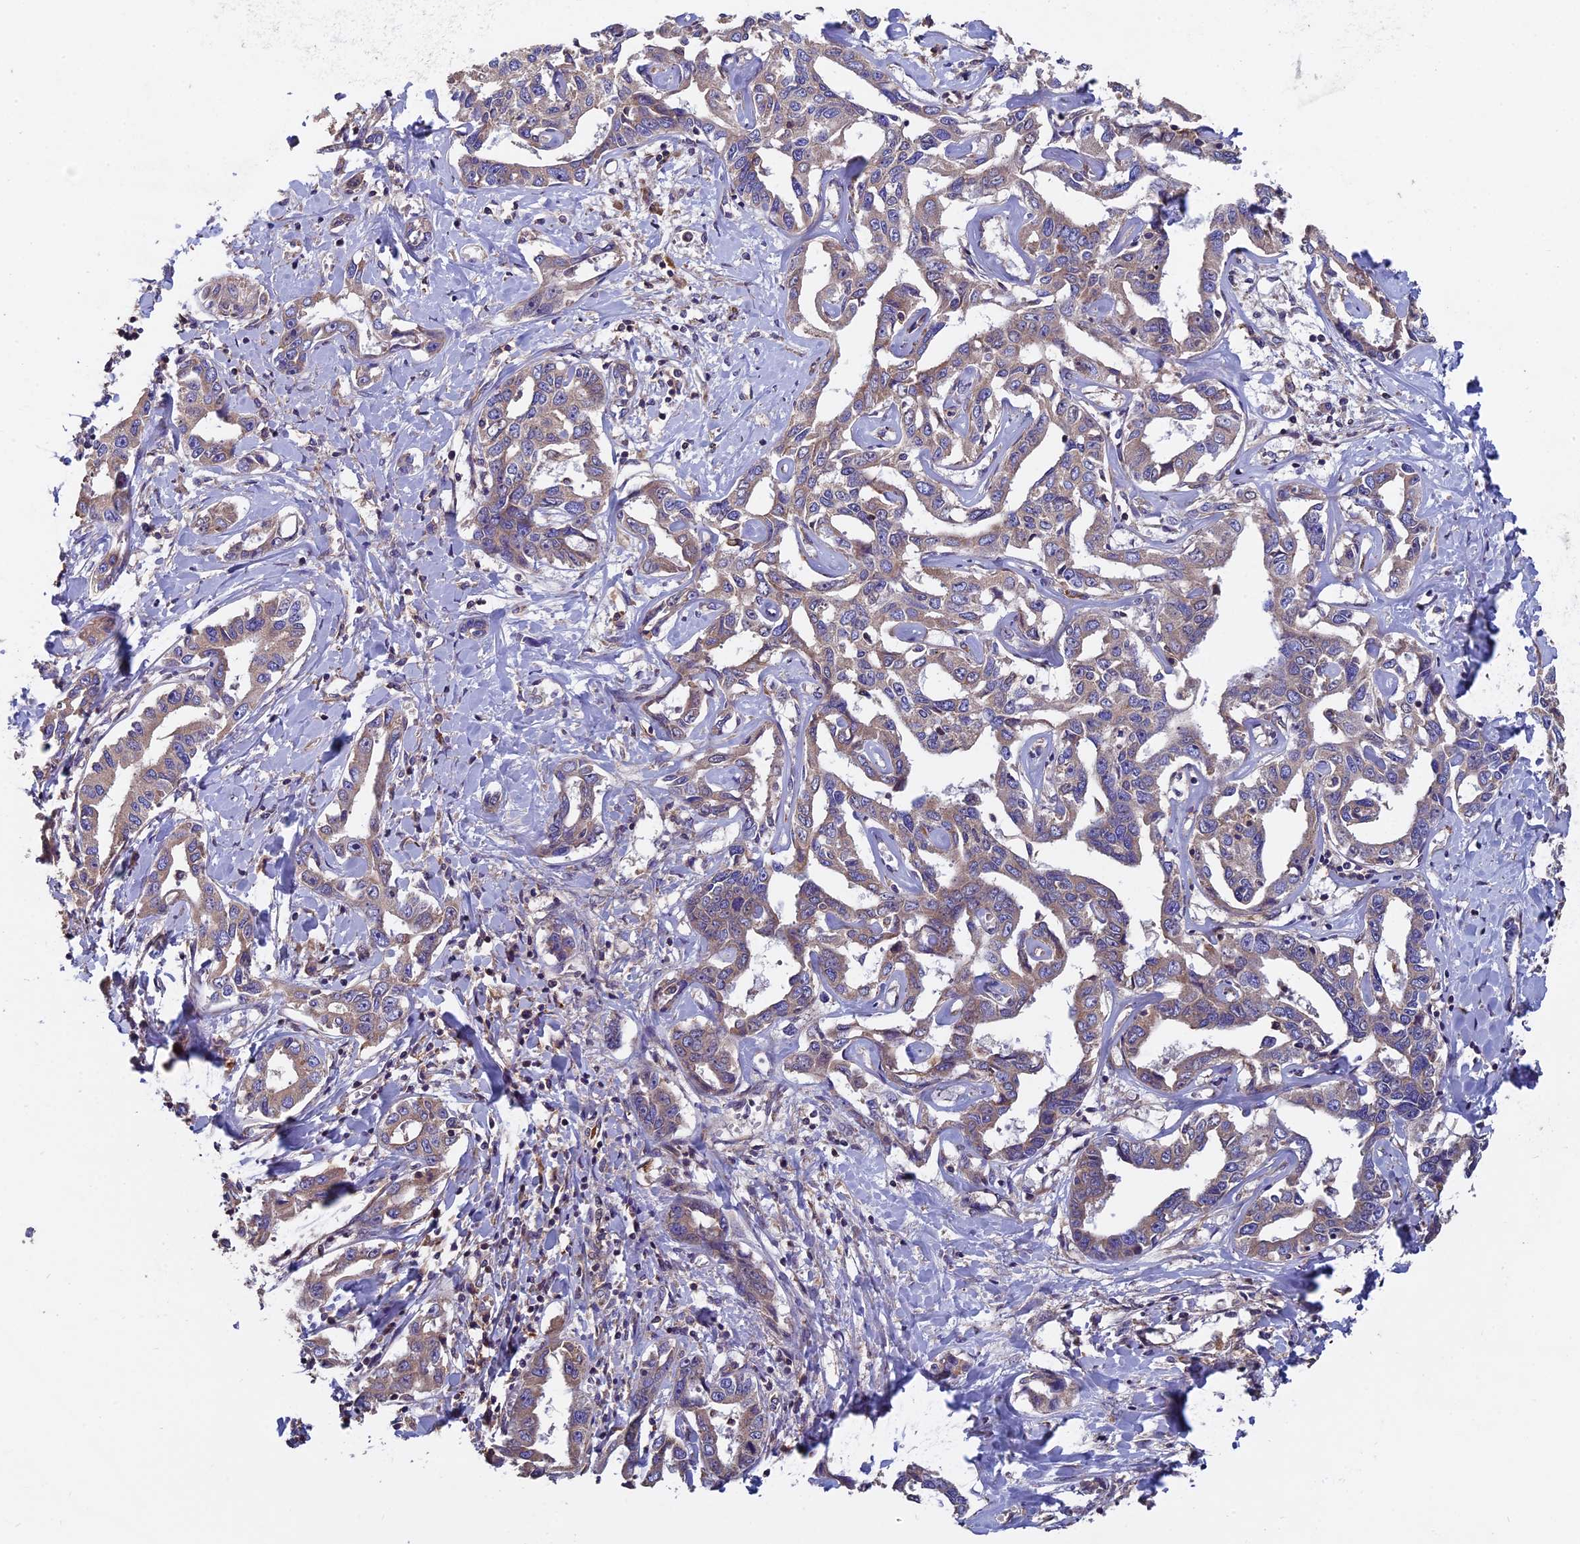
{"staining": {"intensity": "weak", "quantity": ">75%", "location": "cytoplasmic/membranous"}, "tissue": "liver cancer", "cell_type": "Tumor cells", "image_type": "cancer", "snomed": [{"axis": "morphology", "description": "Cholangiocarcinoma"}, {"axis": "topography", "description": "Liver"}], "caption": "Tumor cells show weak cytoplasmic/membranous staining in approximately >75% of cells in cholangiocarcinoma (liver).", "gene": "CCDC153", "patient": {"sex": "male", "age": 59}}